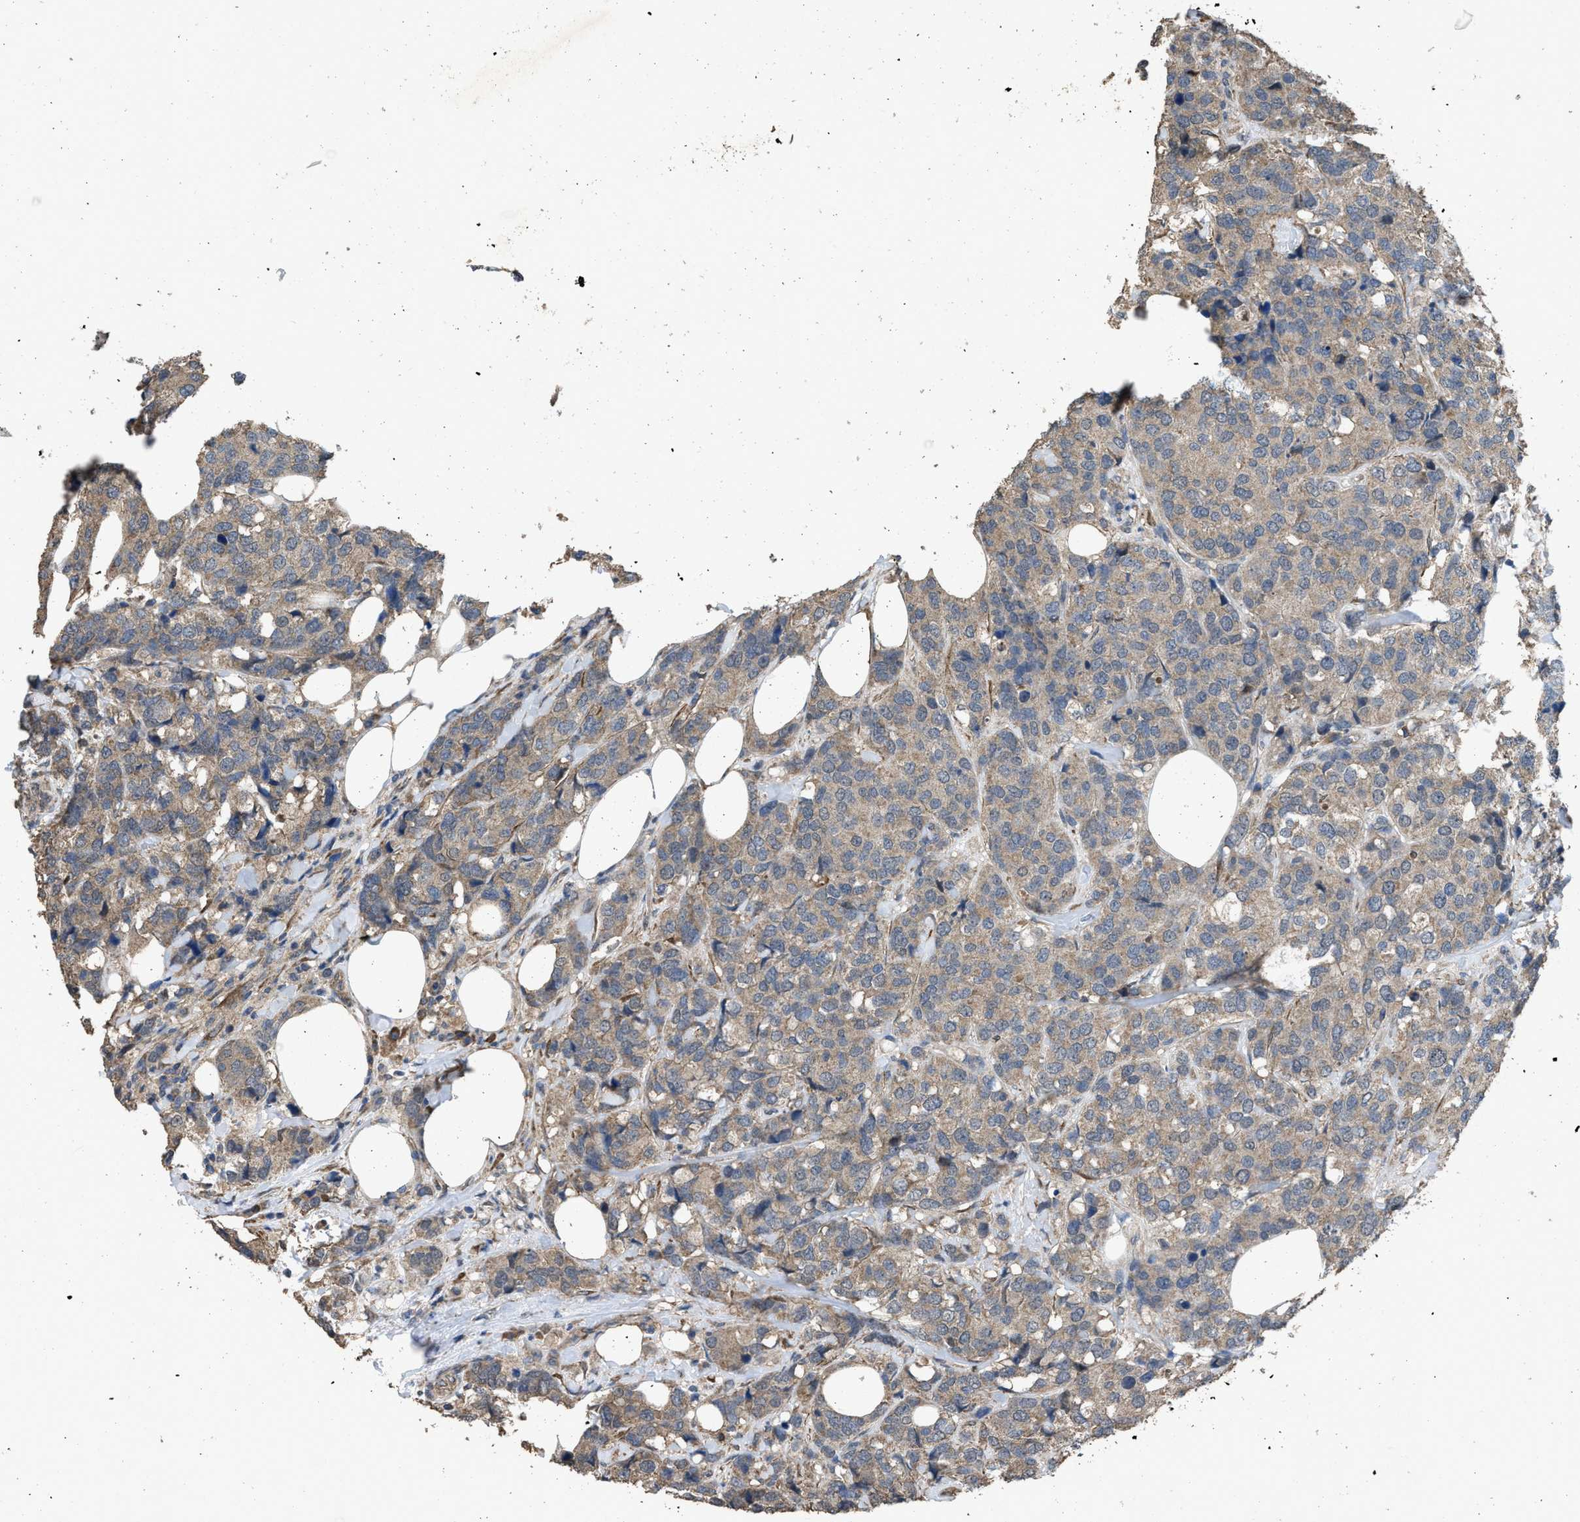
{"staining": {"intensity": "weak", "quantity": ">75%", "location": "cytoplasmic/membranous"}, "tissue": "breast cancer", "cell_type": "Tumor cells", "image_type": "cancer", "snomed": [{"axis": "morphology", "description": "Lobular carcinoma"}, {"axis": "topography", "description": "Breast"}], "caption": "Immunohistochemistry of human breast lobular carcinoma exhibits low levels of weak cytoplasmic/membranous expression in approximately >75% of tumor cells.", "gene": "ARL6", "patient": {"sex": "female", "age": 59}}